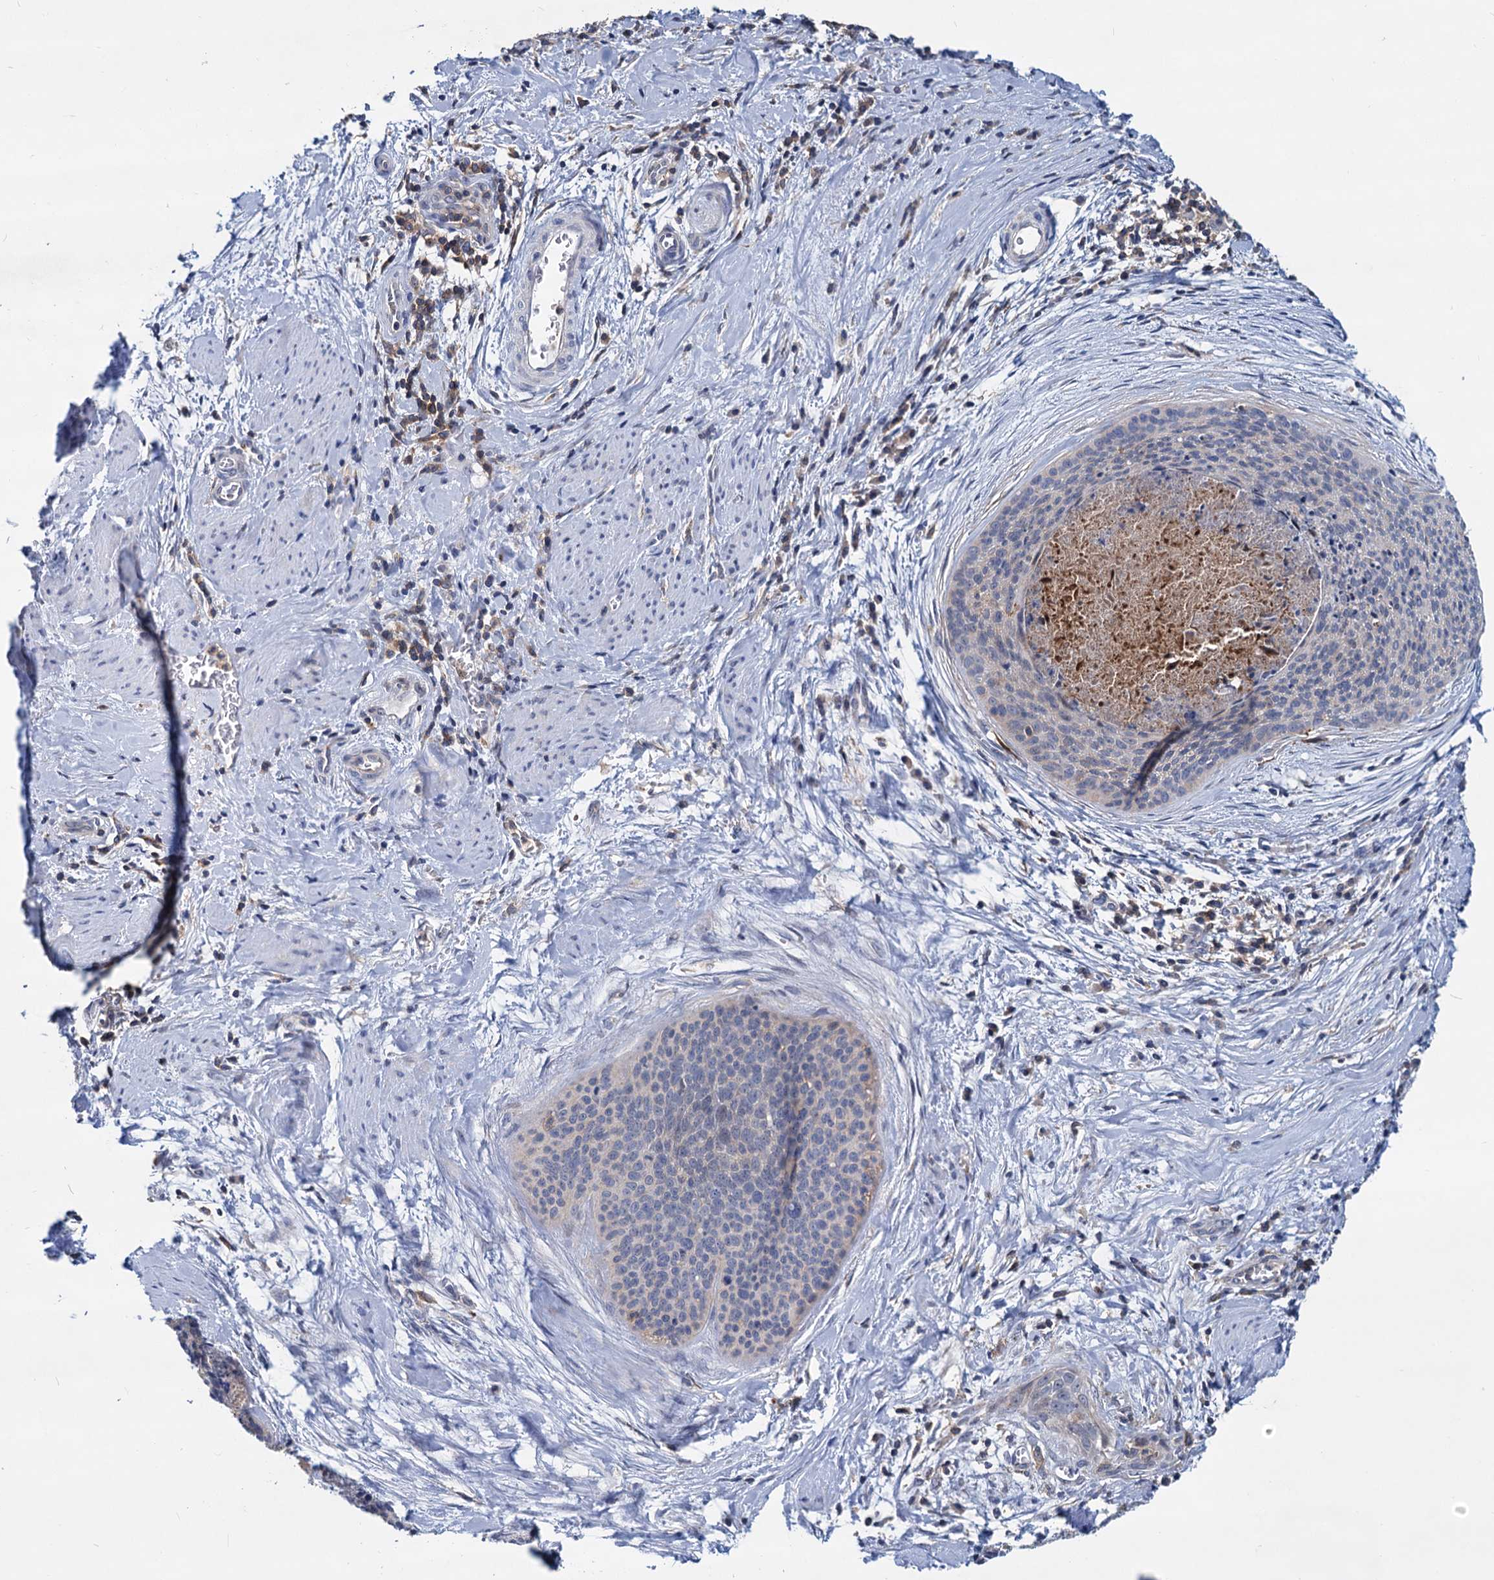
{"staining": {"intensity": "negative", "quantity": "none", "location": "none"}, "tissue": "cervical cancer", "cell_type": "Tumor cells", "image_type": "cancer", "snomed": [{"axis": "morphology", "description": "Squamous cell carcinoma, NOS"}, {"axis": "topography", "description": "Cervix"}], "caption": "Immunohistochemical staining of cervical cancer reveals no significant expression in tumor cells.", "gene": "LRCH4", "patient": {"sex": "female", "age": 55}}